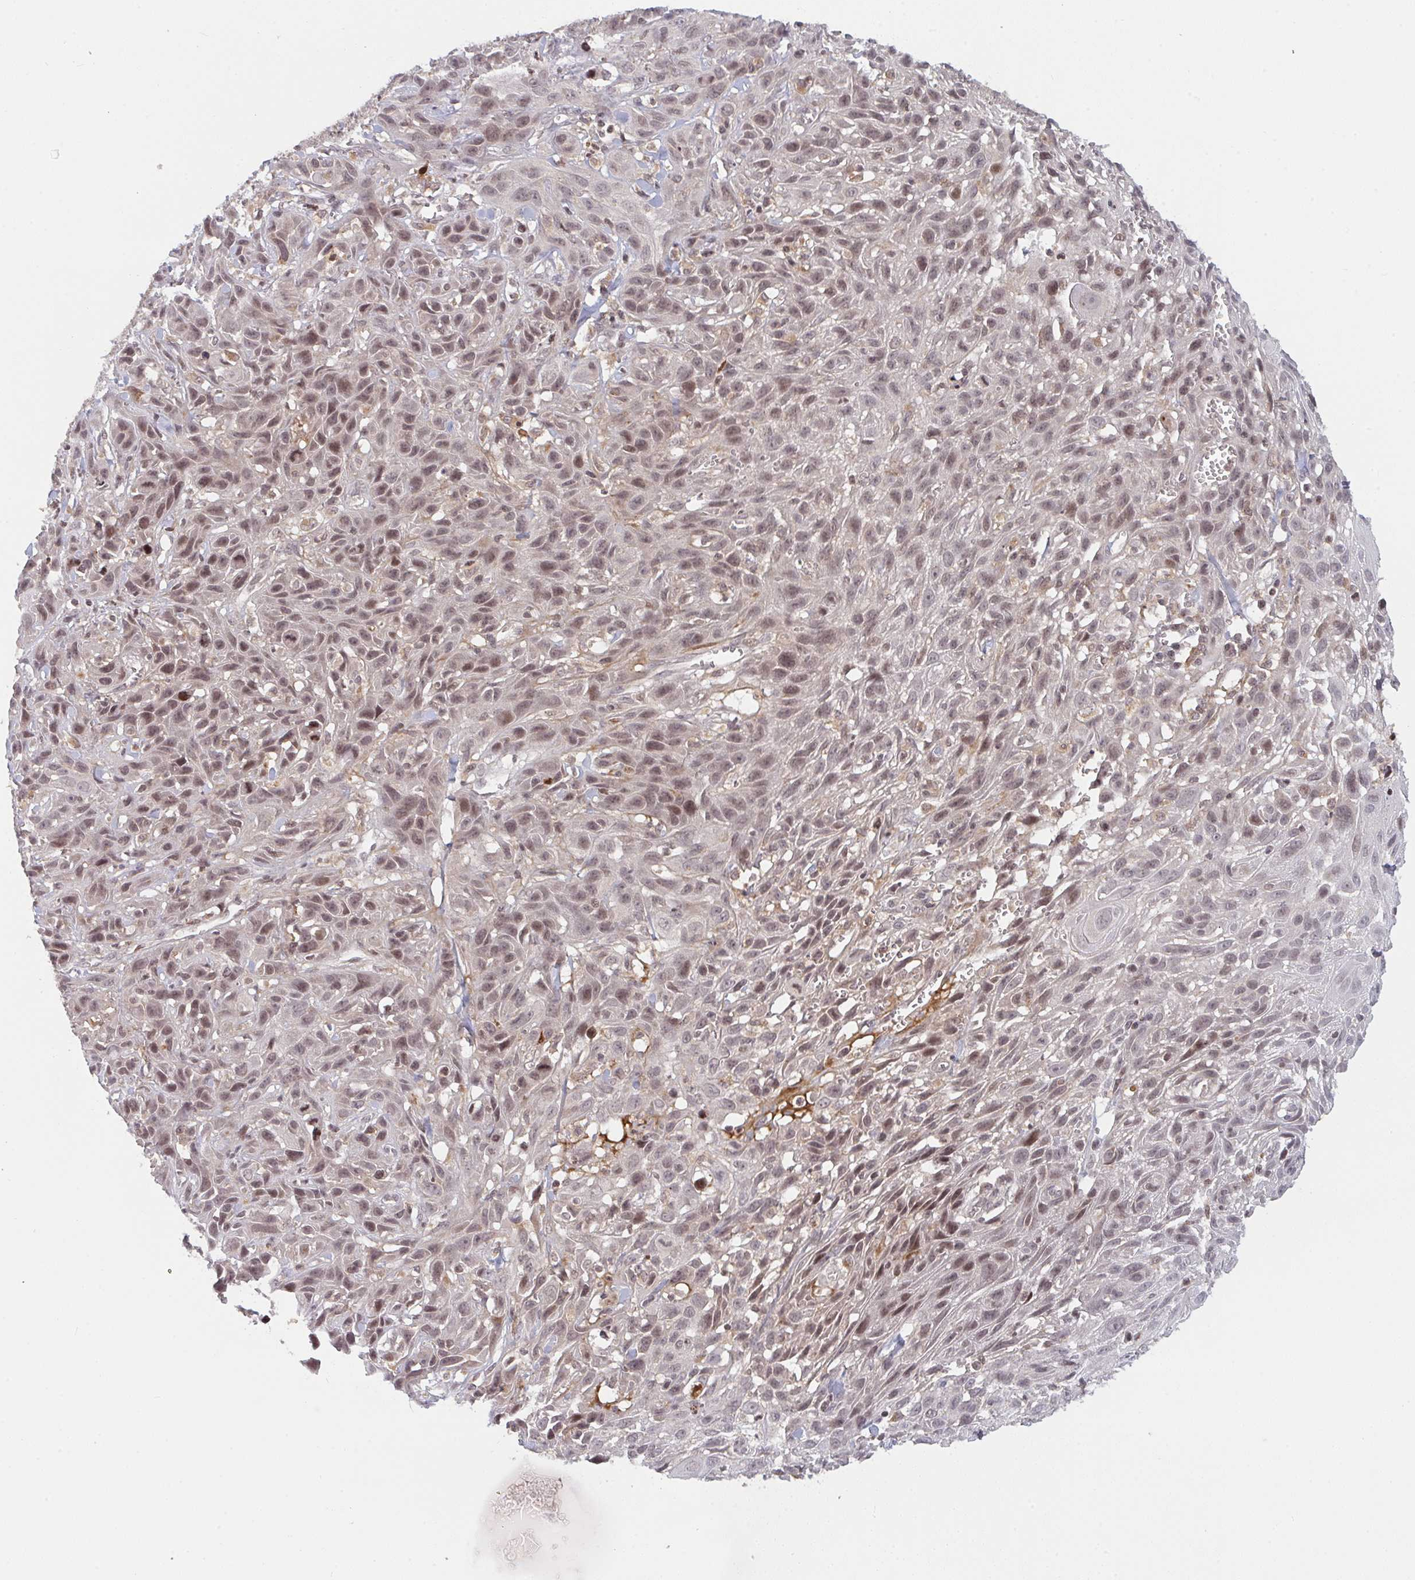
{"staining": {"intensity": "moderate", "quantity": ">75%", "location": "nuclear"}, "tissue": "skin cancer", "cell_type": "Tumor cells", "image_type": "cancer", "snomed": [{"axis": "morphology", "description": "Squamous cell carcinoma, NOS"}, {"axis": "topography", "description": "Skin"}, {"axis": "topography", "description": "Vulva"}], "caption": "Skin squamous cell carcinoma was stained to show a protein in brown. There is medium levels of moderate nuclear expression in about >75% of tumor cells. (IHC, brightfield microscopy, high magnification).", "gene": "DCST1", "patient": {"sex": "female", "age": 83}}